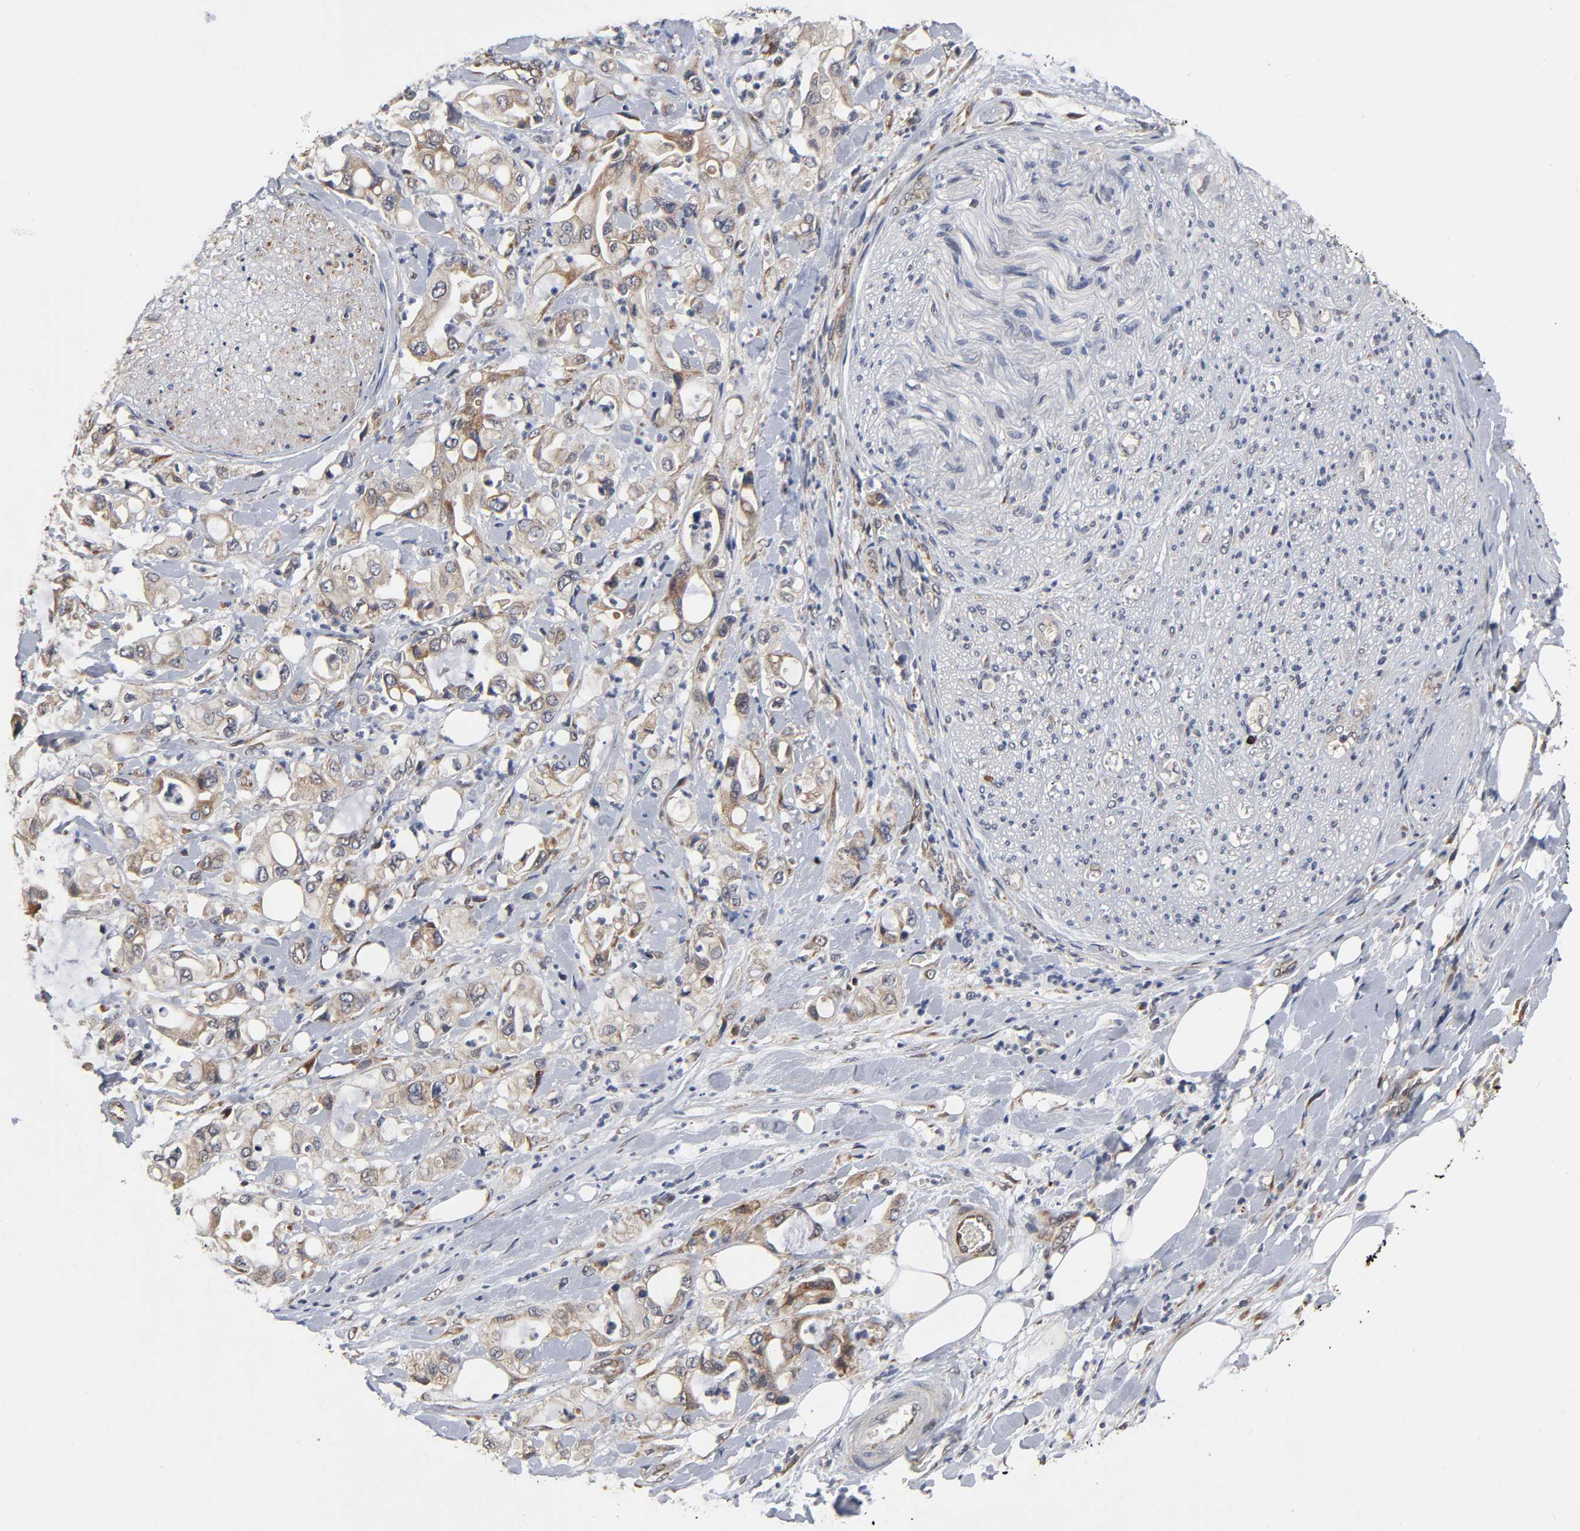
{"staining": {"intensity": "moderate", "quantity": ">75%", "location": "cytoplasmic/membranous"}, "tissue": "pancreatic cancer", "cell_type": "Tumor cells", "image_type": "cancer", "snomed": [{"axis": "morphology", "description": "Adenocarcinoma, NOS"}, {"axis": "topography", "description": "Pancreas"}], "caption": "Human pancreatic adenocarcinoma stained for a protein (brown) reveals moderate cytoplasmic/membranous positive expression in about >75% of tumor cells.", "gene": "SLC30A9", "patient": {"sex": "male", "age": 70}}